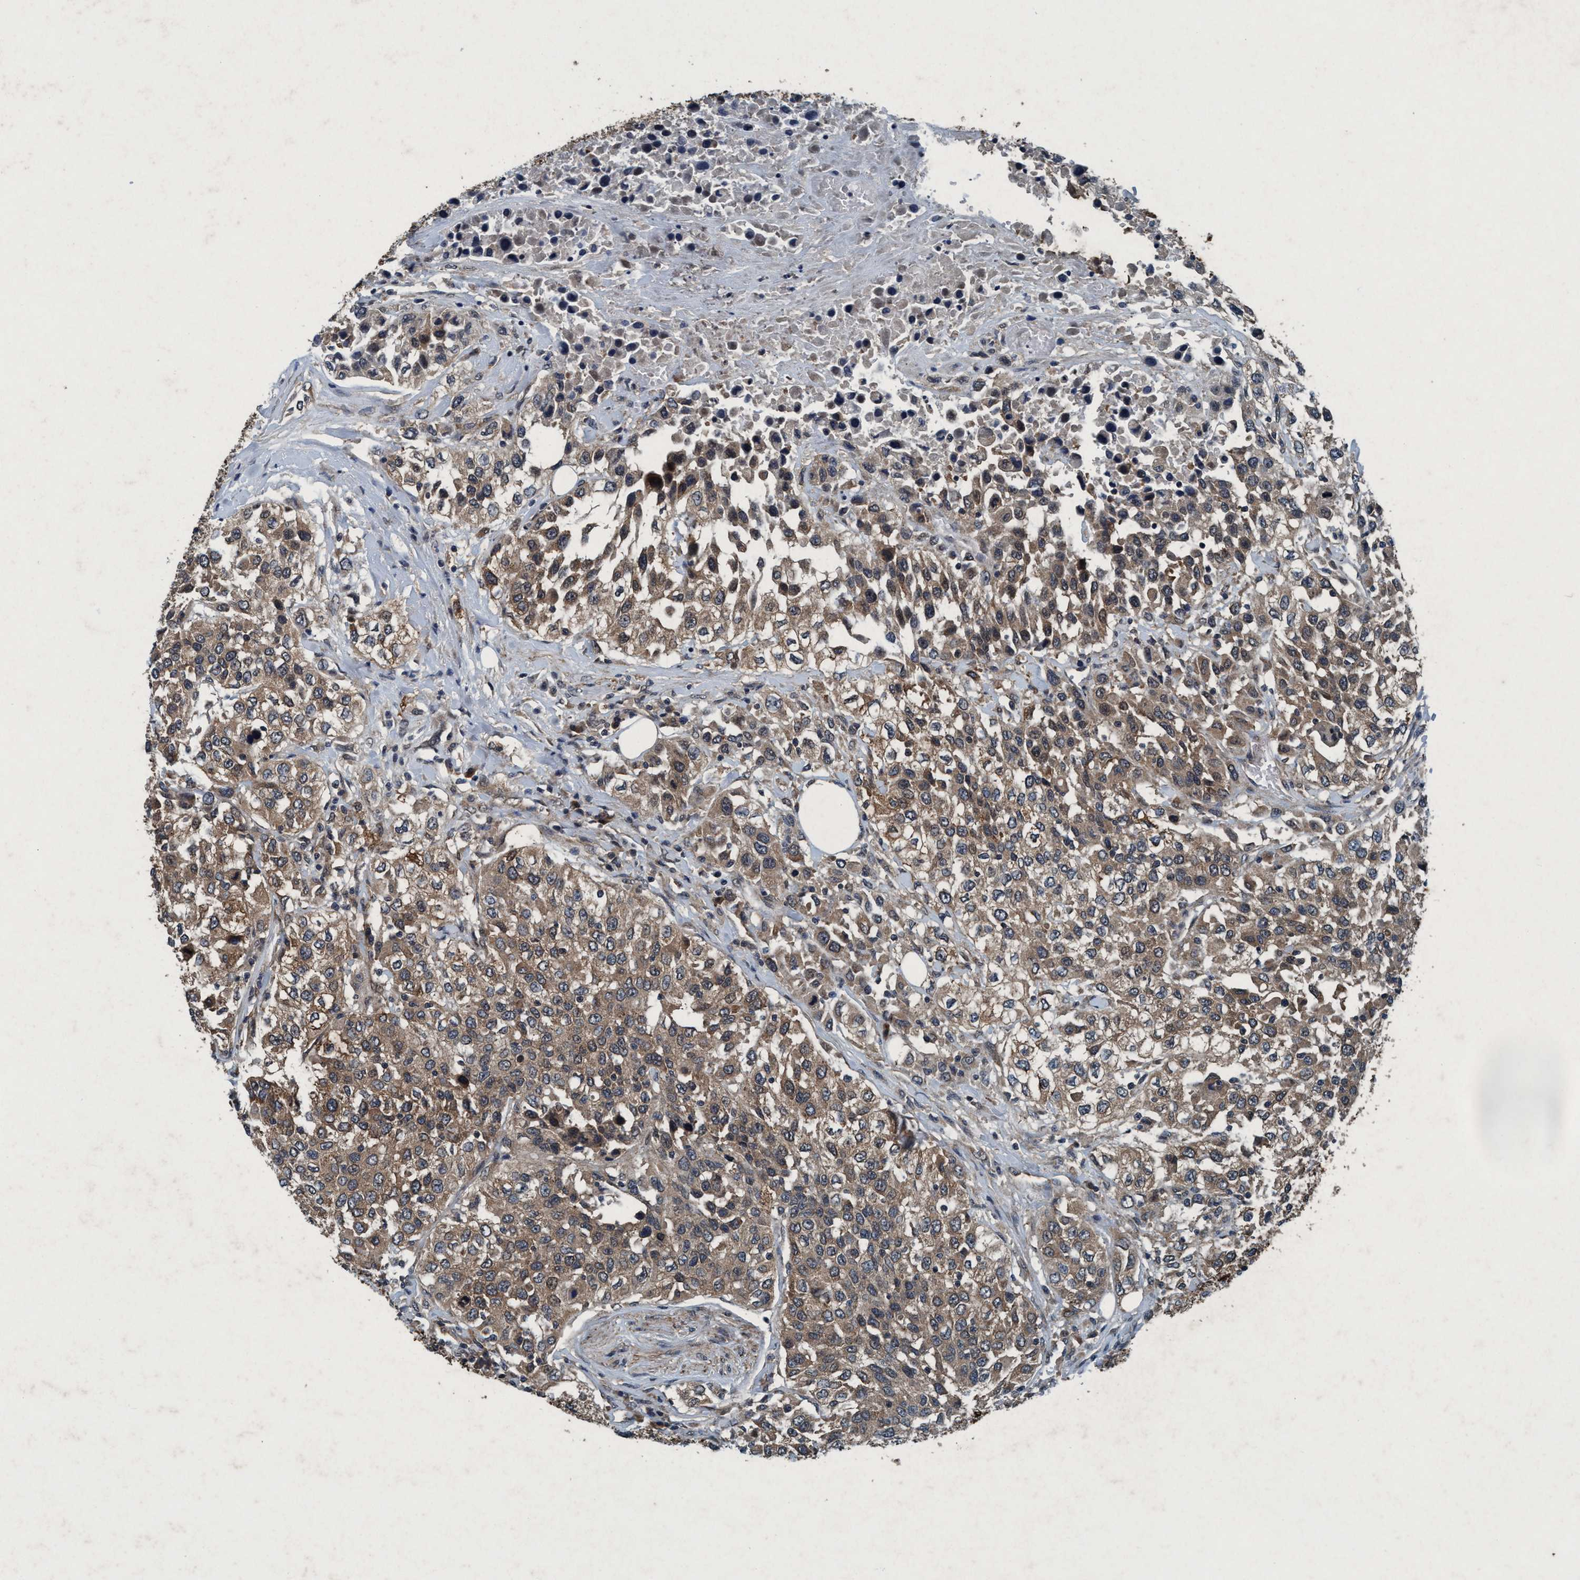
{"staining": {"intensity": "moderate", "quantity": ">75%", "location": "cytoplasmic/membranous"}, "tissue": "urothelial cancer", "cell_type": "Tumor cells", "image_type": "cancer", "snomed": [{"axis": "morphology", "description": "Urothelial carcinoma, High grade"}, {"axis": "topography", "description": "Urinary bladder"}], "caption": "DAB (3,3'-diaminobenzidine) immunohistochemical staining of human high-grade urothelial carcinoma exhibits moderate cytoplasmic/membranous protein positivity in approximately >75% of tumor cells. Using DAB (3,3'-diaminobenzidine) (brown) and hematoxylin (blue) stains, captured at high magnification using brightfield microscopy.", "gene": "AKT1S1", "patient": {"sex": "female", "age": 80}}